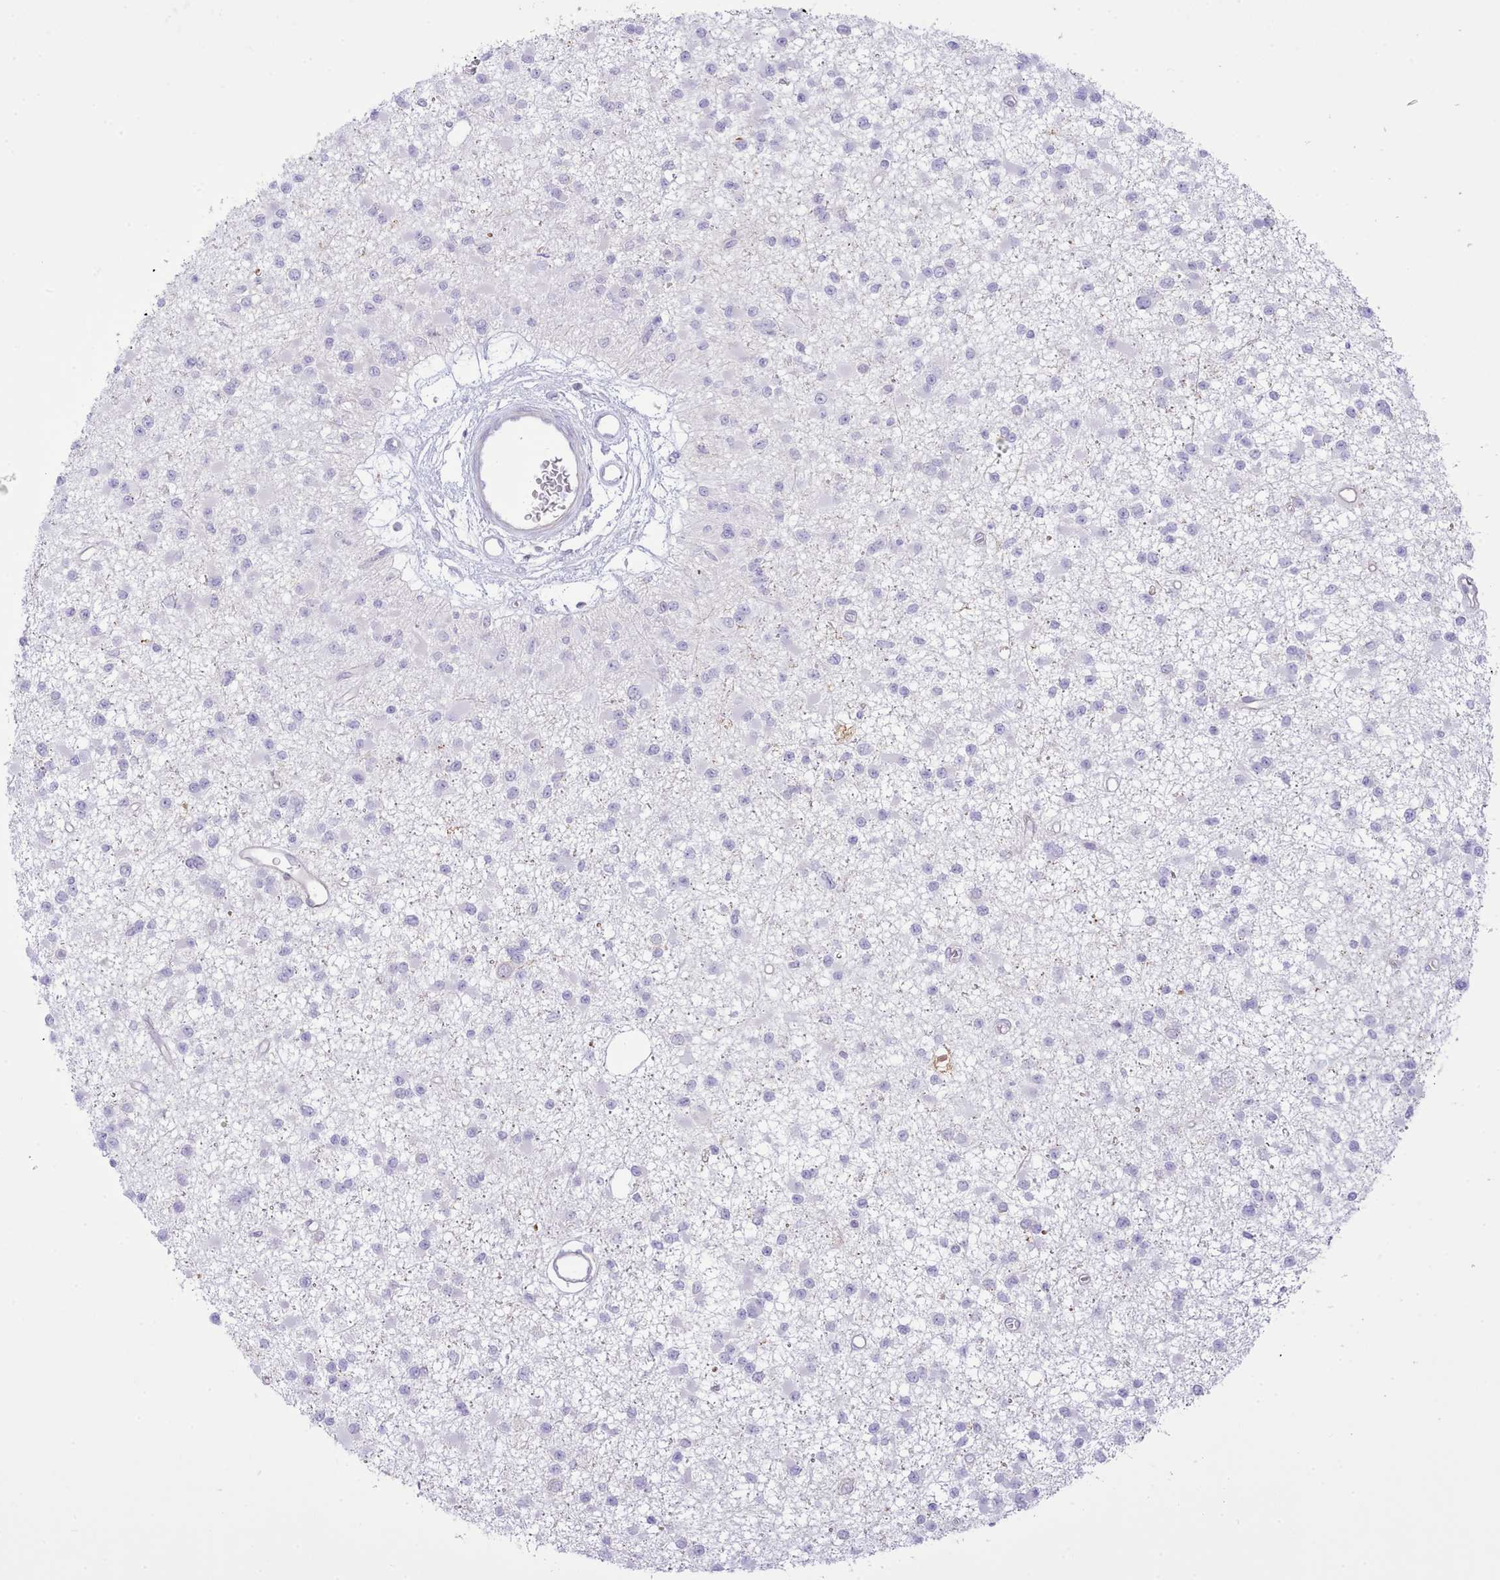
{"staining": {"intensity": "negative", "quantity": "none", "location": "none"}, "tissue": "glioma", "cell_type": "Tumor cells", "image_type": "cancer", "snomed": [{"axis": "morphology", "description": "Glioma, malignant, Low grade"}, {"axis": "topography", "description": "Brain"}], "caption": "Tumor cells show no significant staining in malignant glioma (low-grade). (DAB IHC, high magnification).", "gene": "MDFI", "patient": {"sex": "female", "age": 22}}